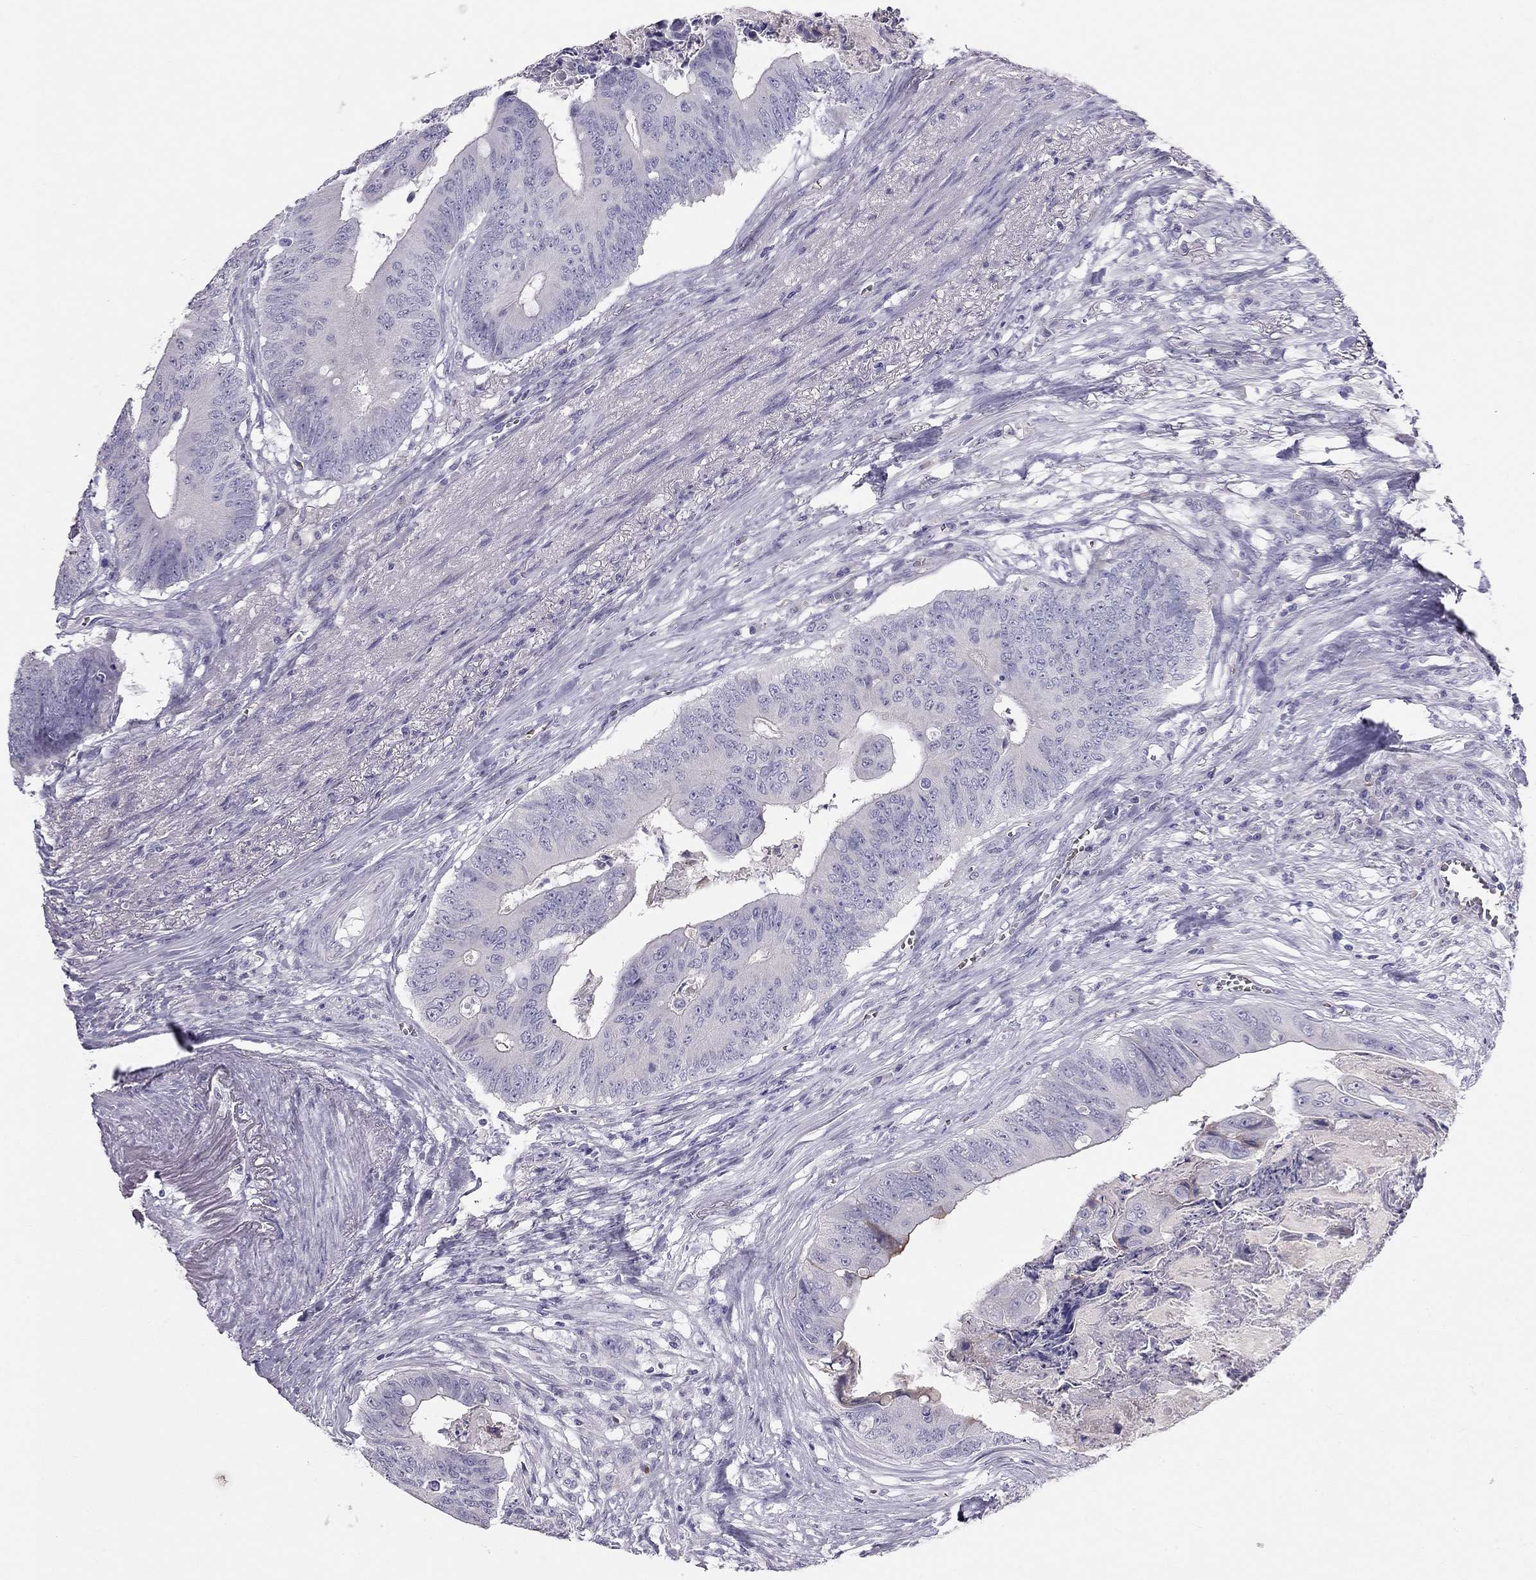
{"staining": {"intensity": "negative", "quantity": "none", "location": "none"}, "tissue": "colorectal cancer", "cell_type": "Tumor cells", "image_type": "cancer", "snomed": [{"axis": "morphology", "description": "Adenocarcinoma, NOS"}, {"axis": "topography", "description": "Colon"}], "caption": "IHC of human colorectal cancer (adenocarcinoma) demonstrates no expression in tumor cells.", "gene": "RHD", "patient": {"sex": "male", "age": 84}}